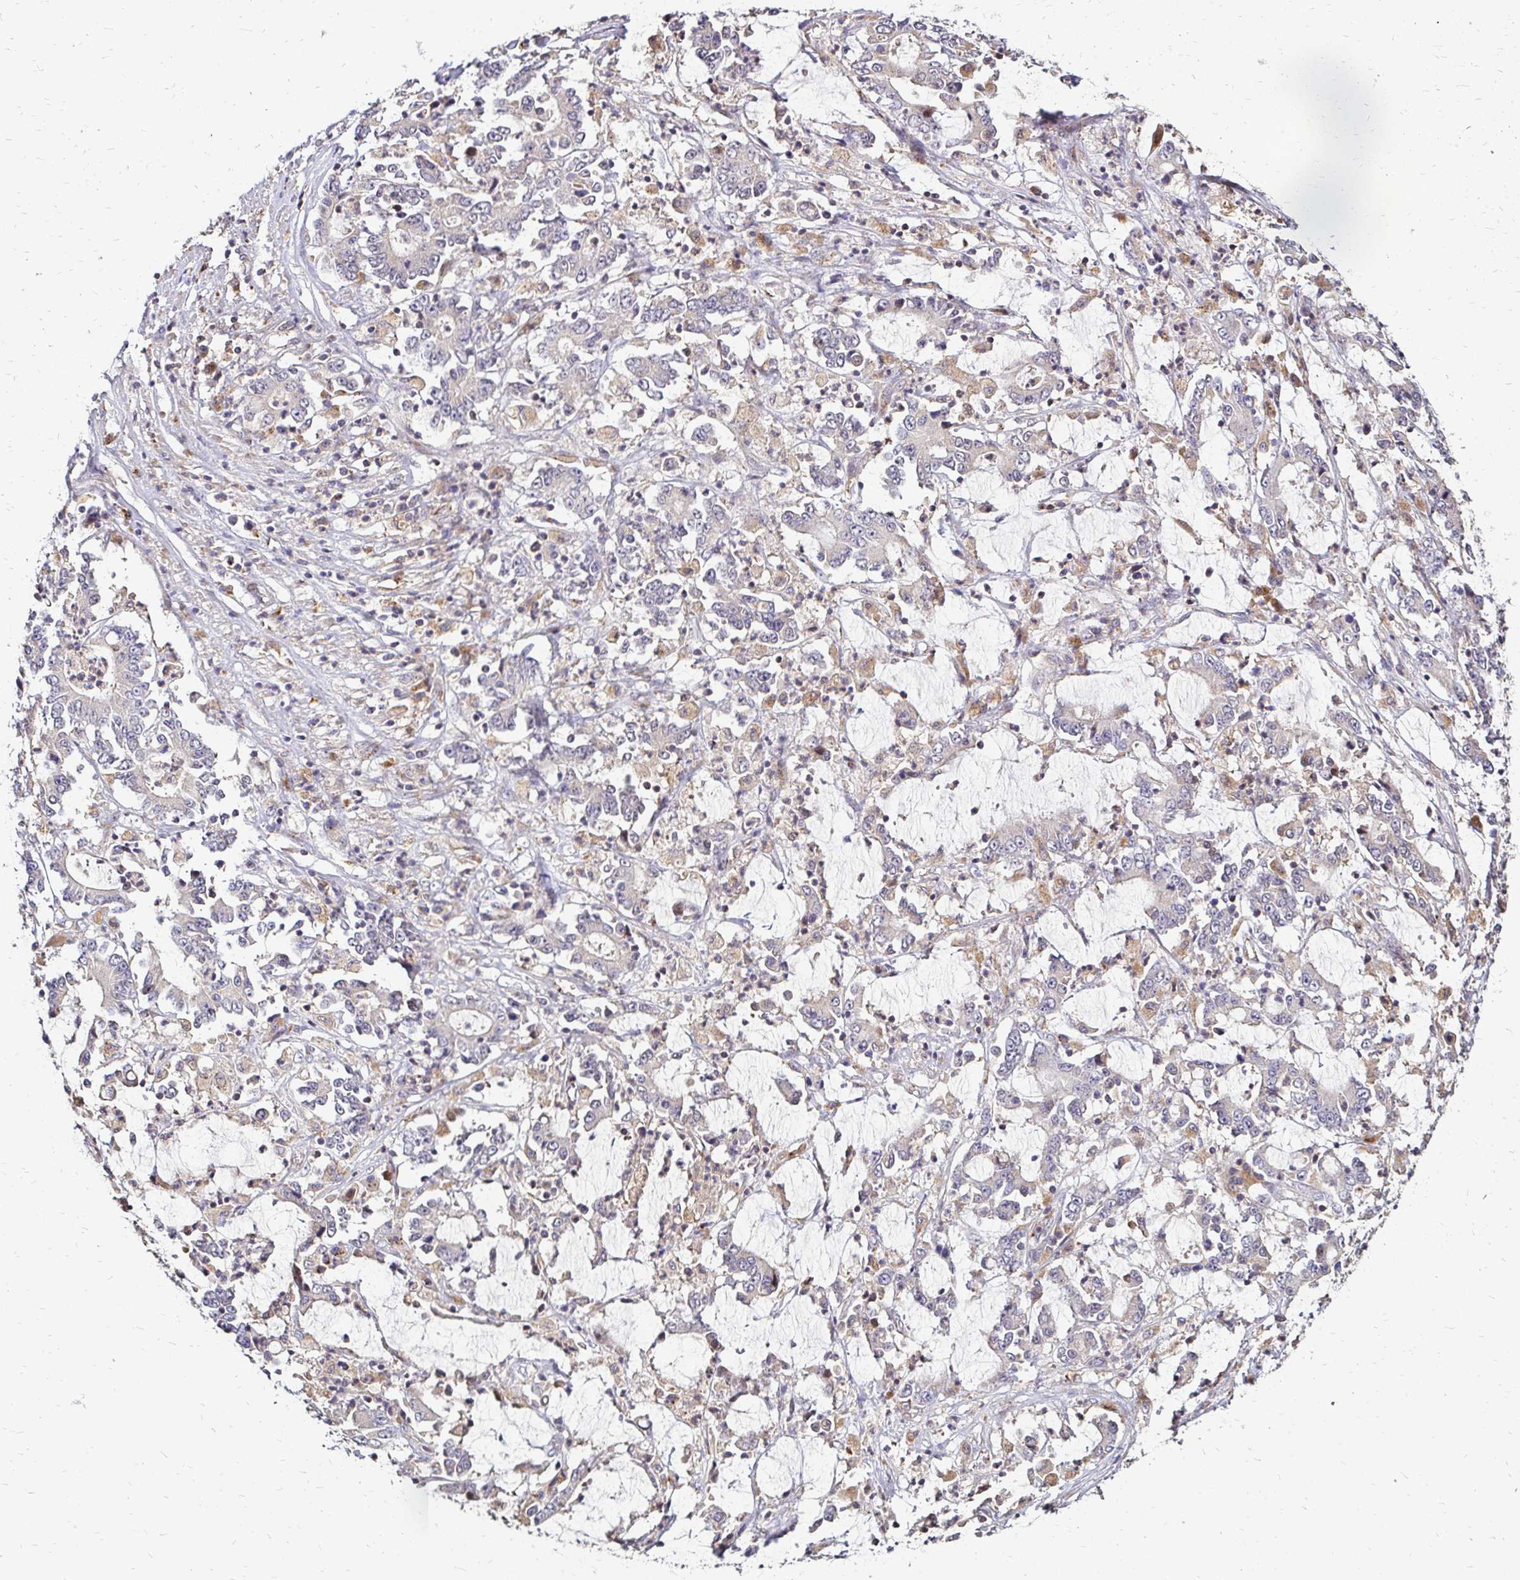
{"staining": {"intensity": "negative", "quantity": "none", "location": "none"}, "tissue": "stomach cancer", "cell_type": "Tumor cells", "image_type": "cancer", "snomed": [{"axis": "morphology", "description": "Adenocarcinoma, NOS"}, {"axis": "topography", "description": "Stomach, upper"}], "caption": "This histopathology image is of stomach cancer stained with IHC to label a protein in brown with the nuclei are counter-stained blue. There is no expression in tumor cells.", "gene": "IDUA", "patient": {"sex": "male", "age": 68}}